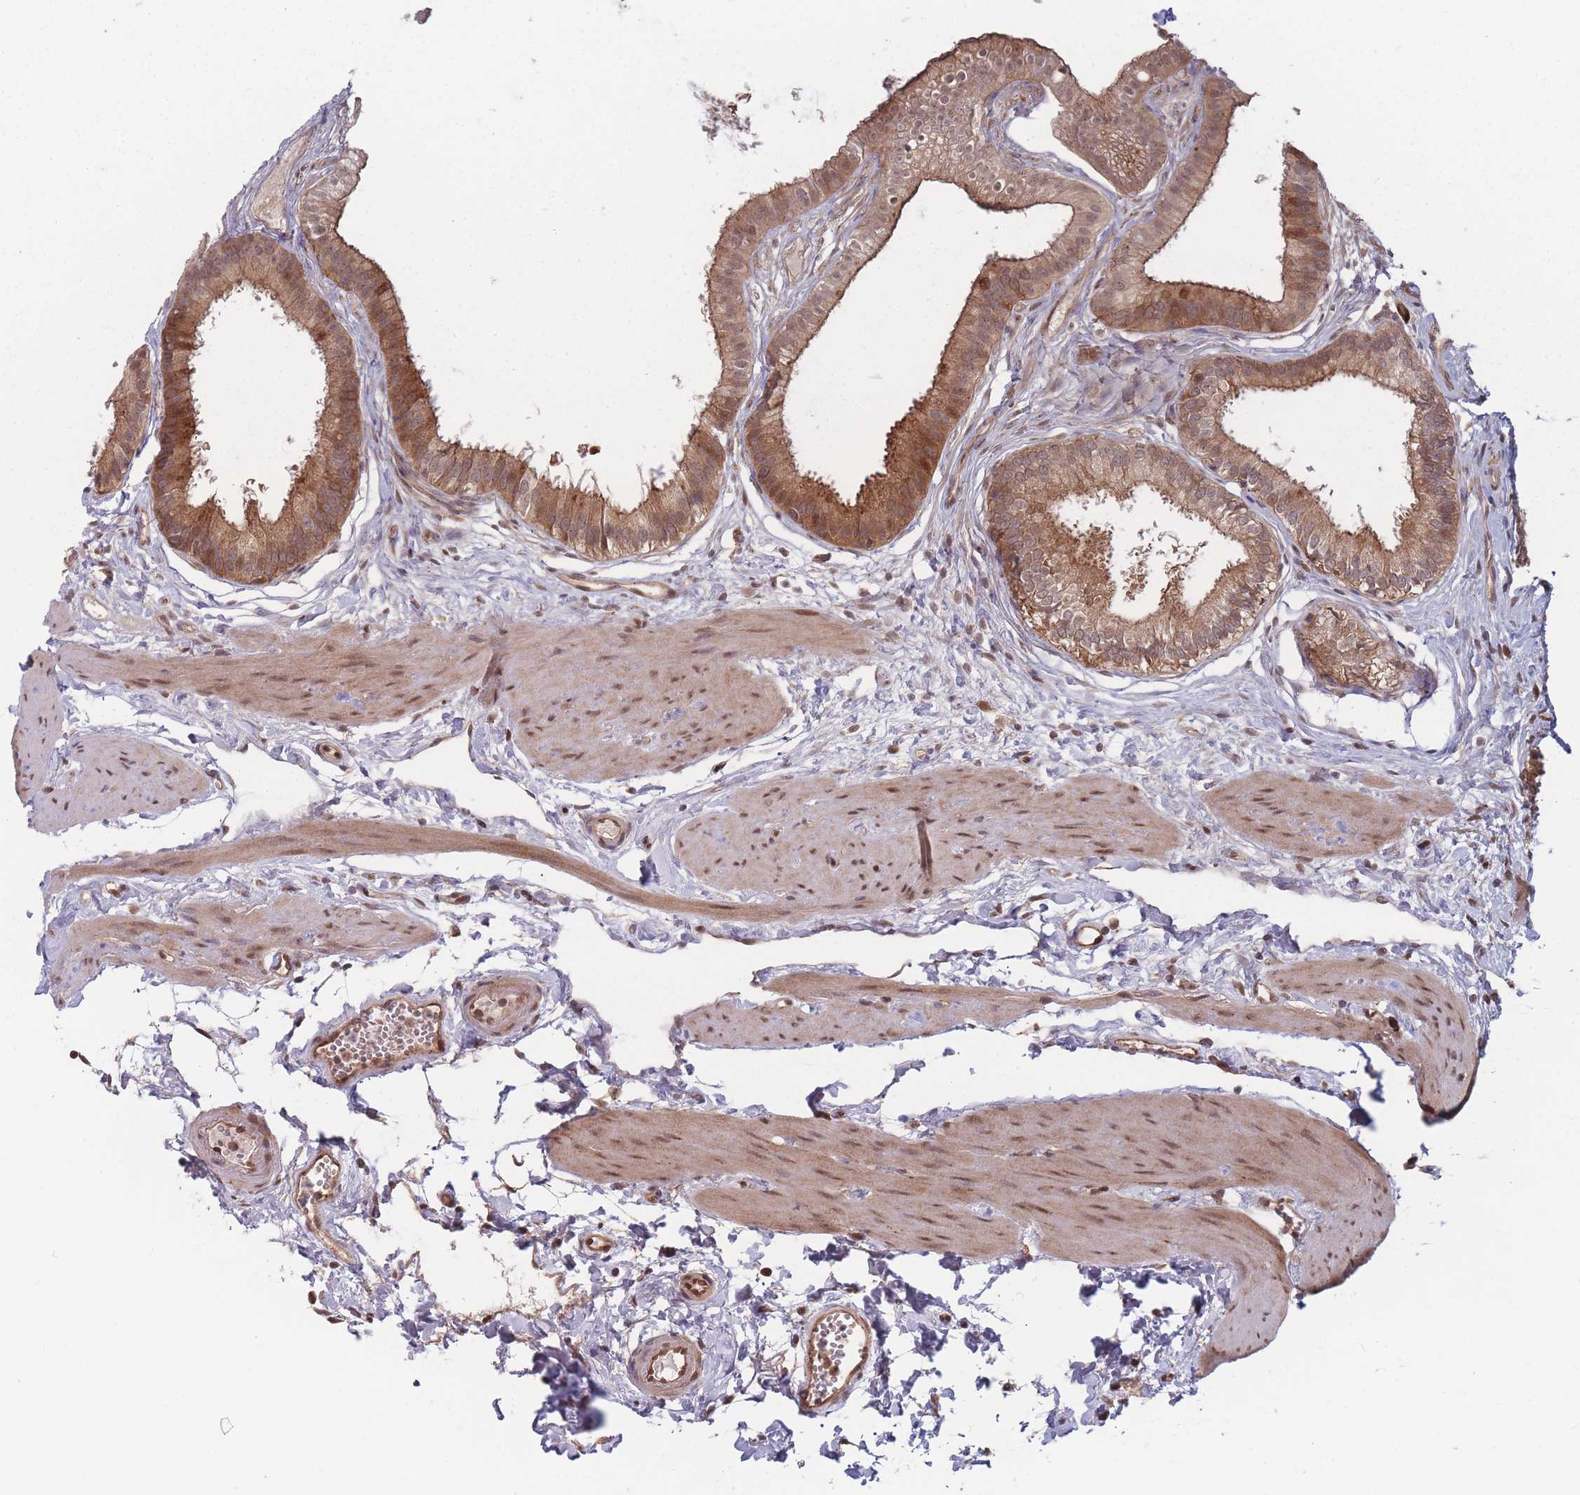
{"staining": {"intensity": "moderate", "quantity": ">75%", "location": "cytoplasmic/membranous"}, "tissue": "gallbladder", "cell_type": "Glandular cells", "image_type": "normal", "snomed": [{"axis": "morphology", "description": "Normal tissue, NOS"}, {"axis": "topography", "description": "Gallbladder"}], "caption": "Immunohistochemical staining of benign human gallbladder shows moderate cytoplasmic/membranous protein expression in approximately >75% of glandular cells. Nuclei are stained in blue.", "gene": "RPS18", "patient": {"sex": "female", "age": 54}}